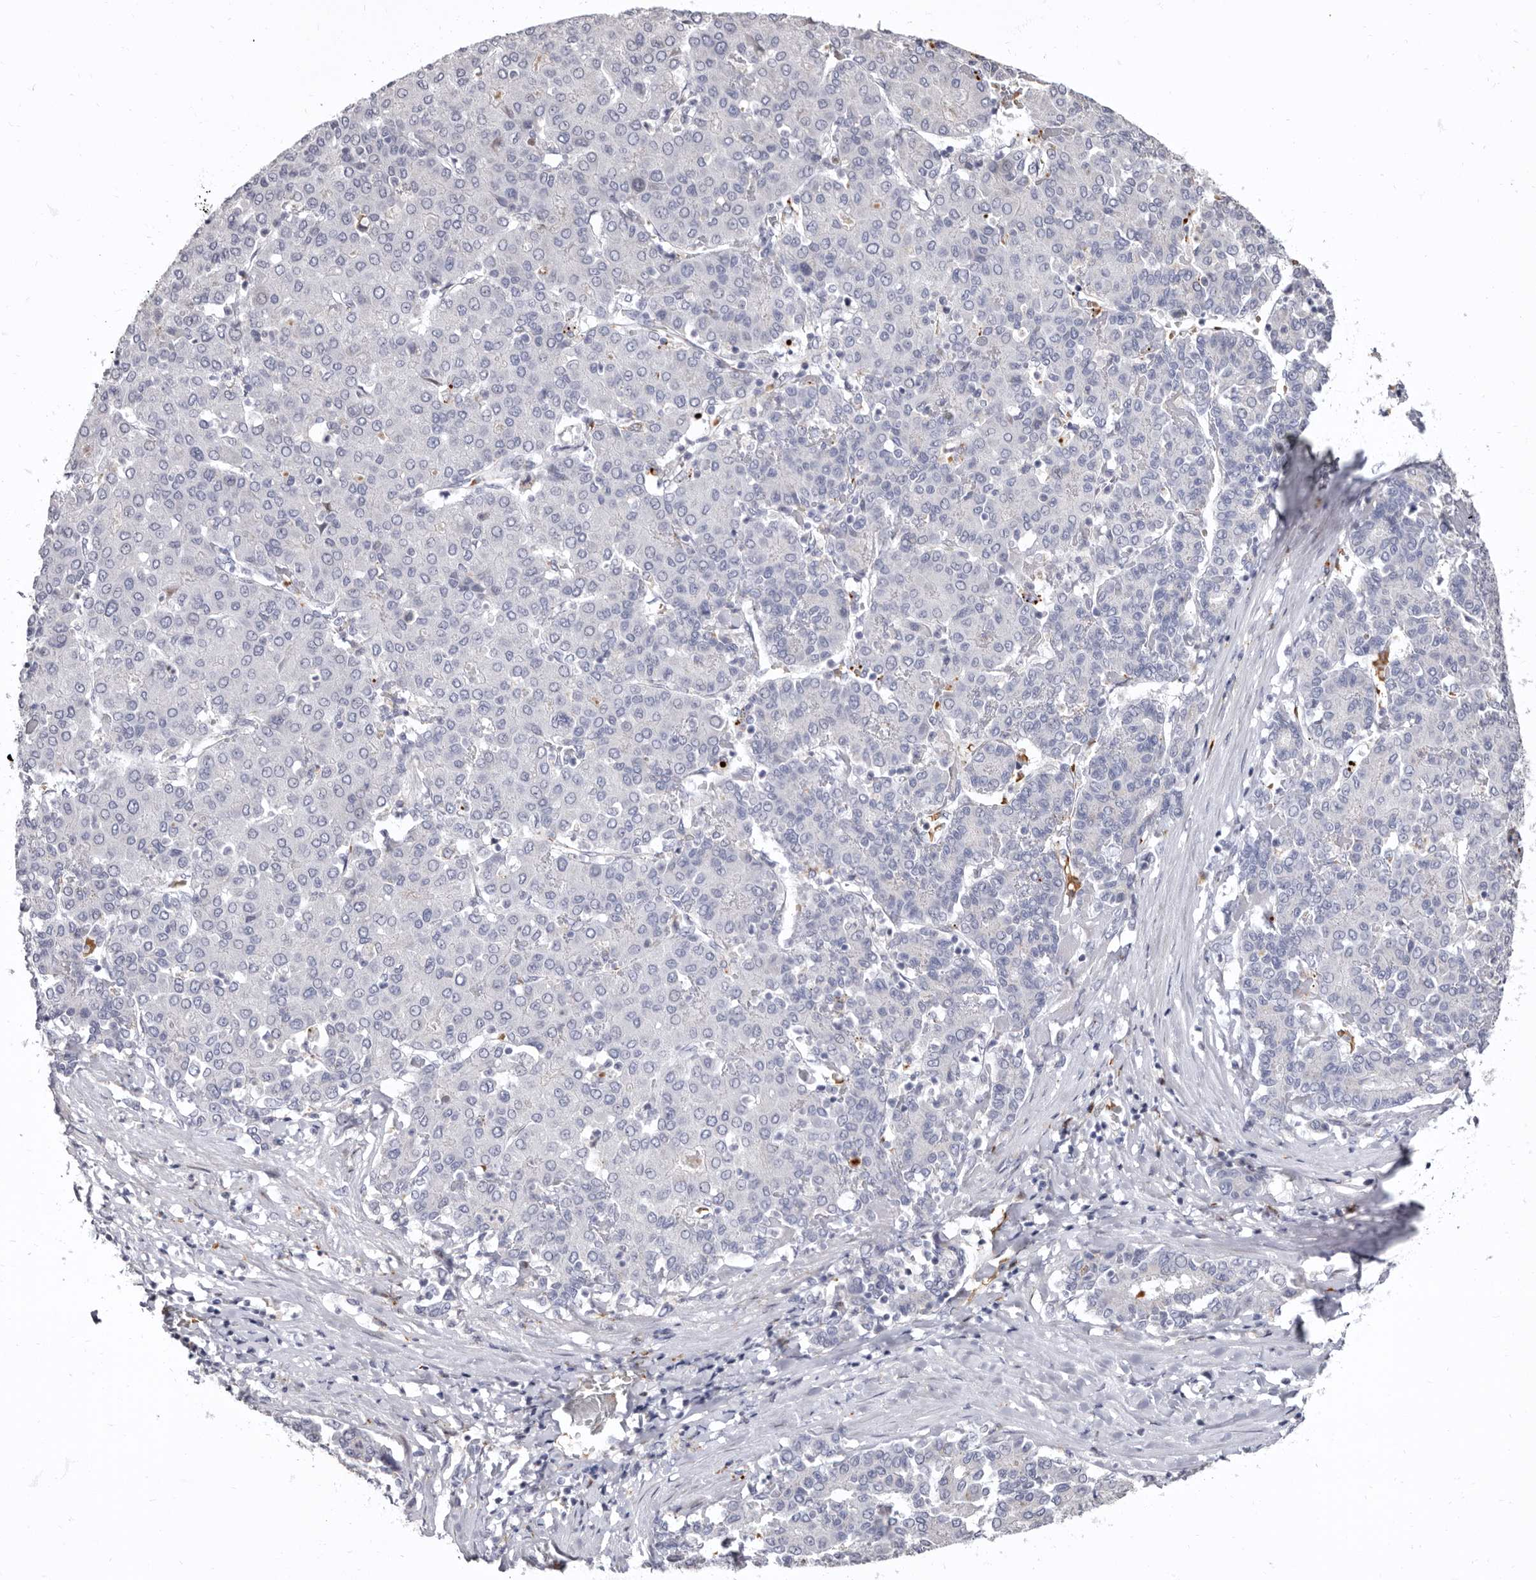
{"staining": {"intensity": "negative", "quantity": "none", "location": "none"}, "tissue": "liver cancer", "cell_type": "Tumor cells", "image_type": "cancer", "snomed": [{"axis": "morphology", "description": "Carcinoma, Hepatocellular, NOS"}, {"axis": "topography", "description": "Liver"}], "caption": "Liver hepatocellular carcinoma was stained to show a protein in brown. There is no significant staining in tumor cells. (DAB (3,3'-diaminobenzidine) immunohistochemistry visualized using brightfield microscopy, high magnification).", "gene": "AIDA", "patient": {"sex": "male", "age": 65}}